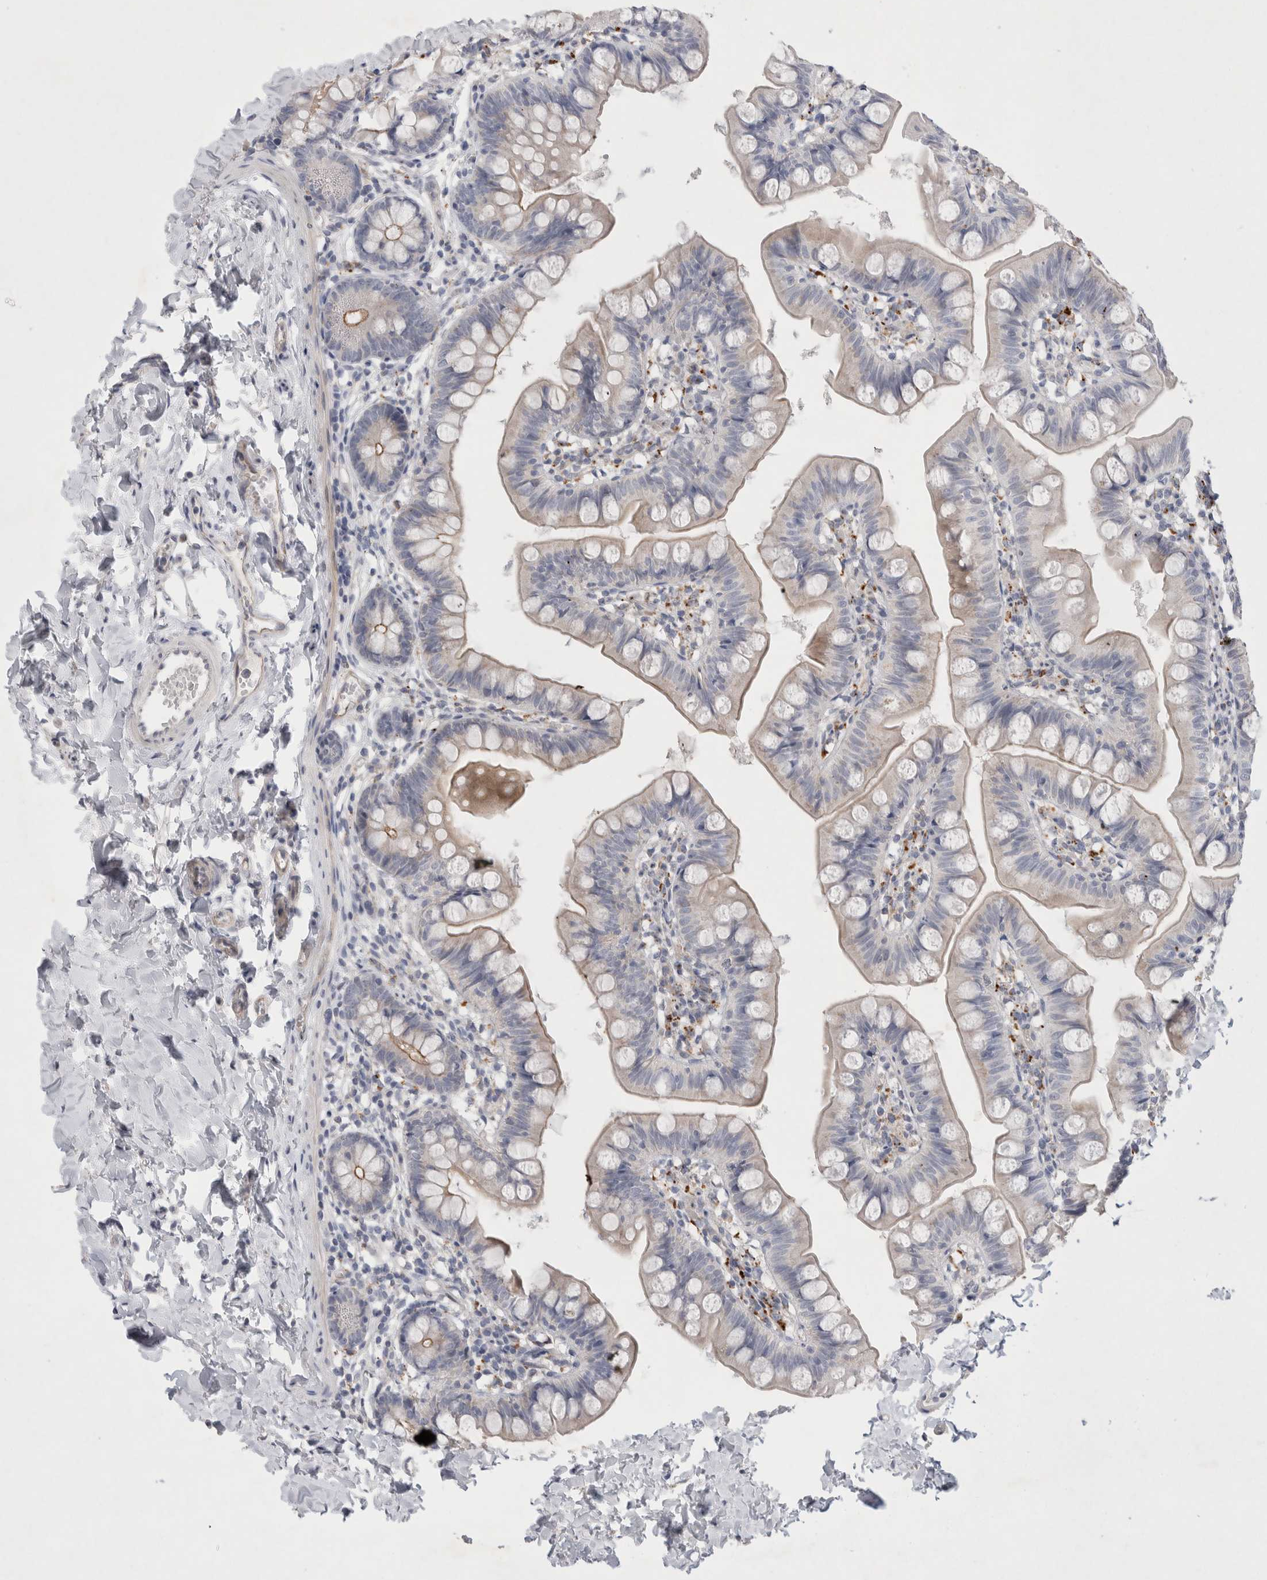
{"staining": {"intensity": "weak", "quantity": "<25%", "location": "cytoplasmic/membranous"}, "tissue": "small intestine", "cell_type": "Glandular cells", "image_type": "normal", "snomed": [{"axis": "morphology", "description": "Normal tissue, NOS"}, {"axis": "topography", "description": "Small intestine"}], "caption": "This is an immunohistochemistry histopathology image of unremarkable human small intestine. There is no staining in glandular cells.", "gene": "GAA", "patient": {"sex": "male", "age": 7}}